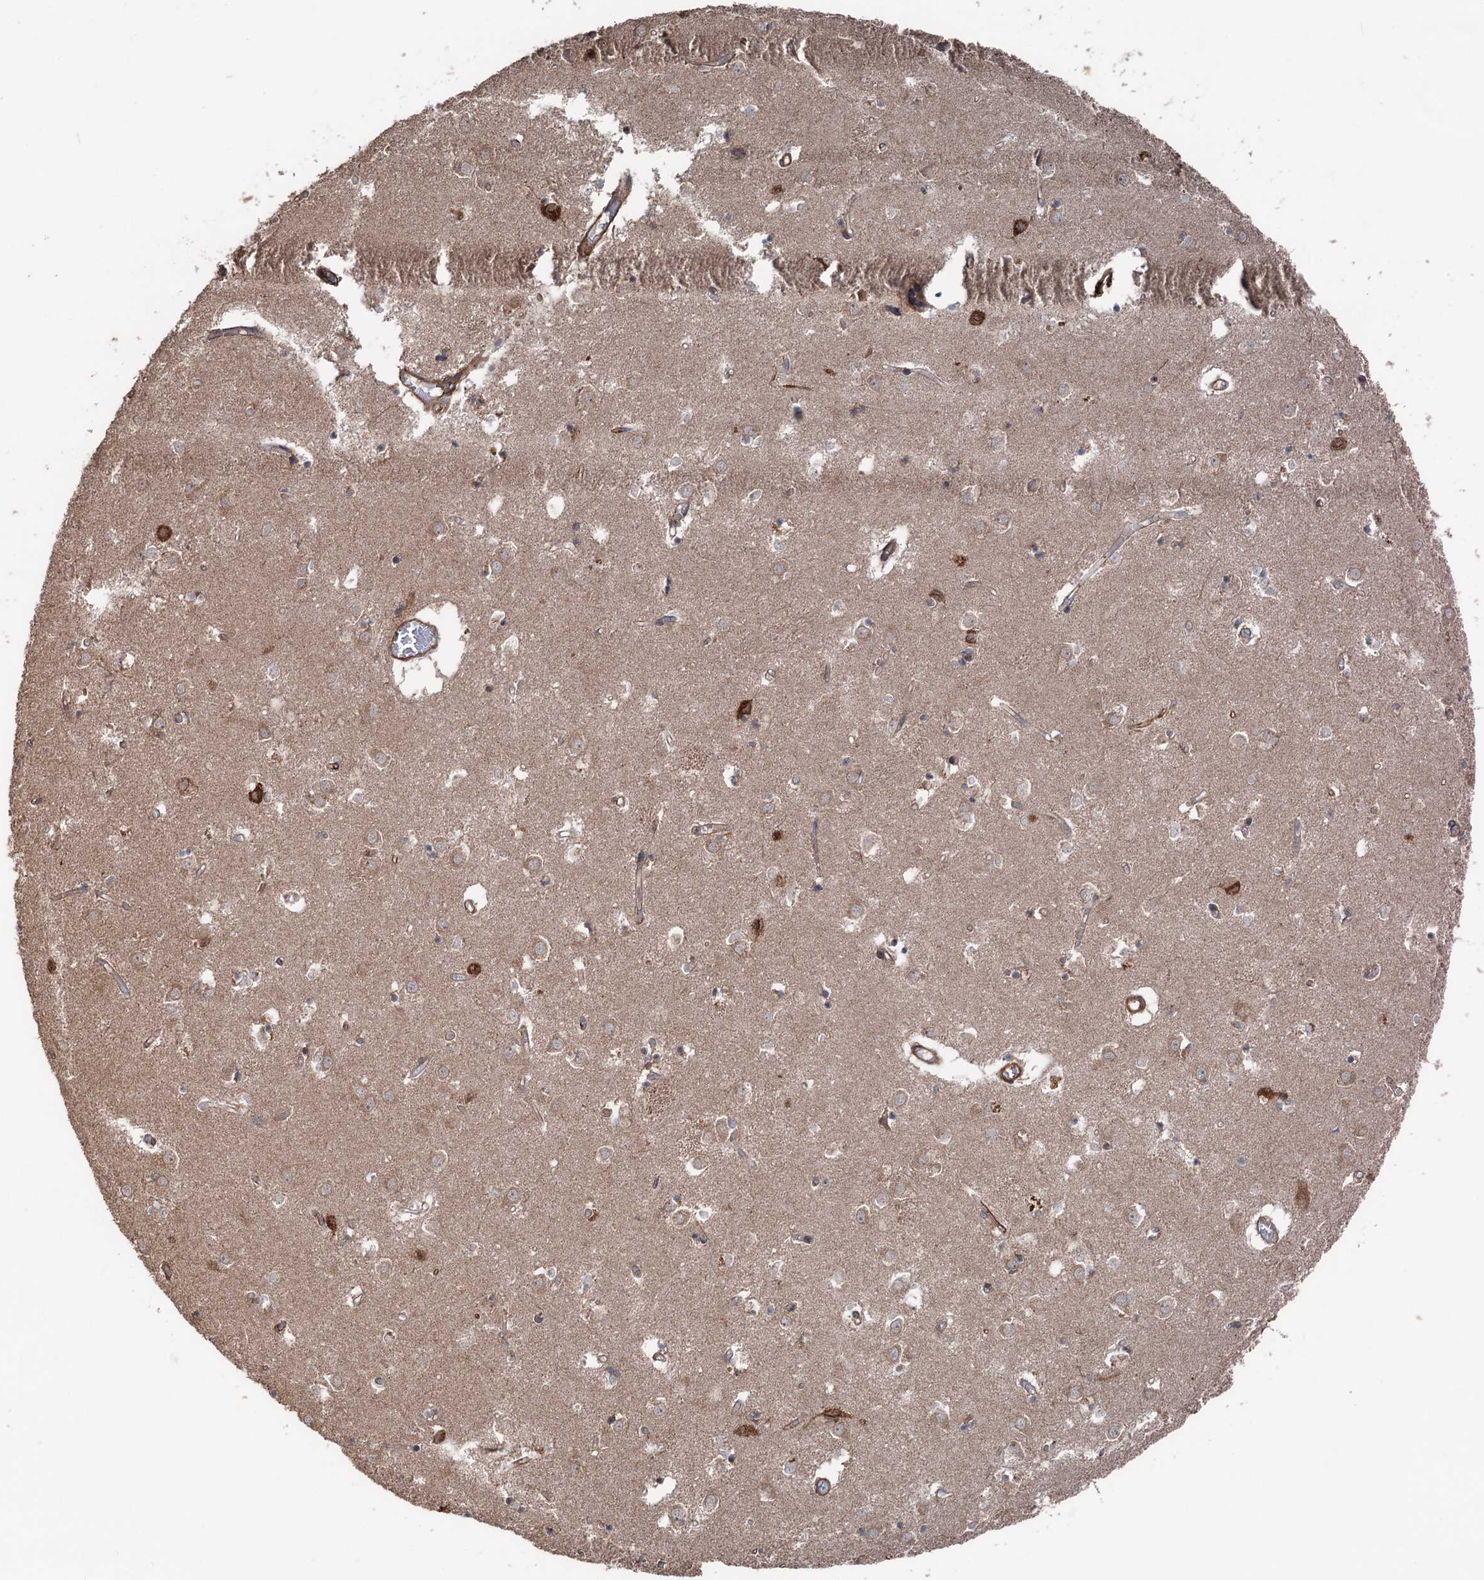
{"staining": {"intensity": "moderate", "quantity": "25%-75%", "location": "cytoplasmic/membranous"}, "tissue": "caudate", "cell_type": "Glial cells", "image_type": "normal", "snomed": [{"axis": "morphology", "description": "Normal tissue, NOS"}, {"axis": "topography", "description": "Lateral ventricle wall"}], "caption": "A photomicrograph of caudate stained for a protein shows moderate cytoplasmic/membranous brown staining in glial cells.", "gene": "RNF214", "patient": {"sex": "male", "age": 70}}